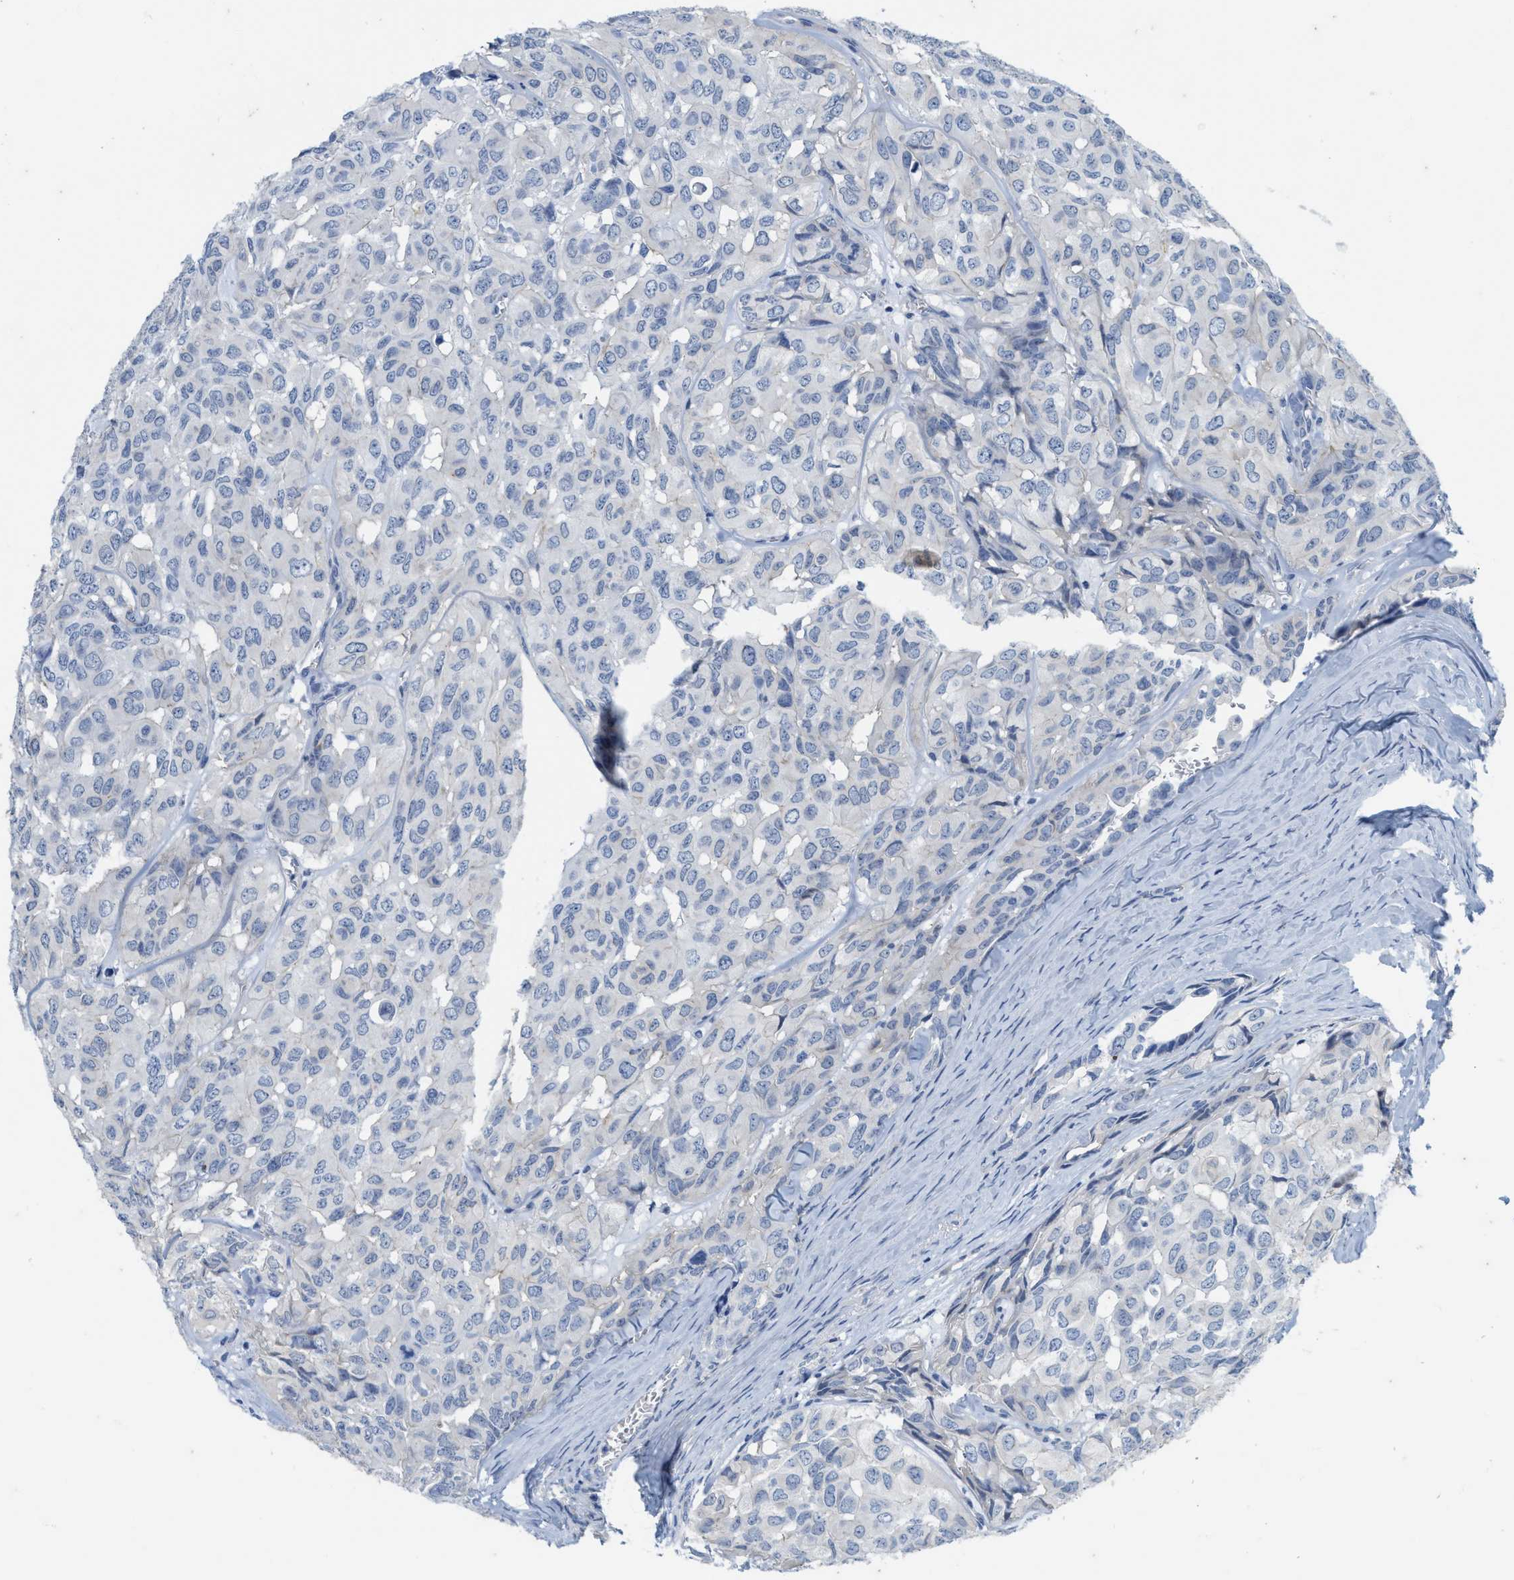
{"staining": {"intensity": "negative", "quantity": "none", "location": "none"}, "tissue": "head and neck cancer", "cell_type": "Tumor cells", "image_type": "cancer", "snomed": [{"axis": "morphology", "description": "Adenocarcinoma, NOS"}, {"axis": "topography", "description": "Salivary gland, NOS"}, {"axis": "topography", "description": "Head-Neck"}], "caption": "IHC of human head and neck adenocarcinoma displays no expression in tumor cells.", "gene": "ABCB11", "patient": {"sex": "female", "age": 76}}